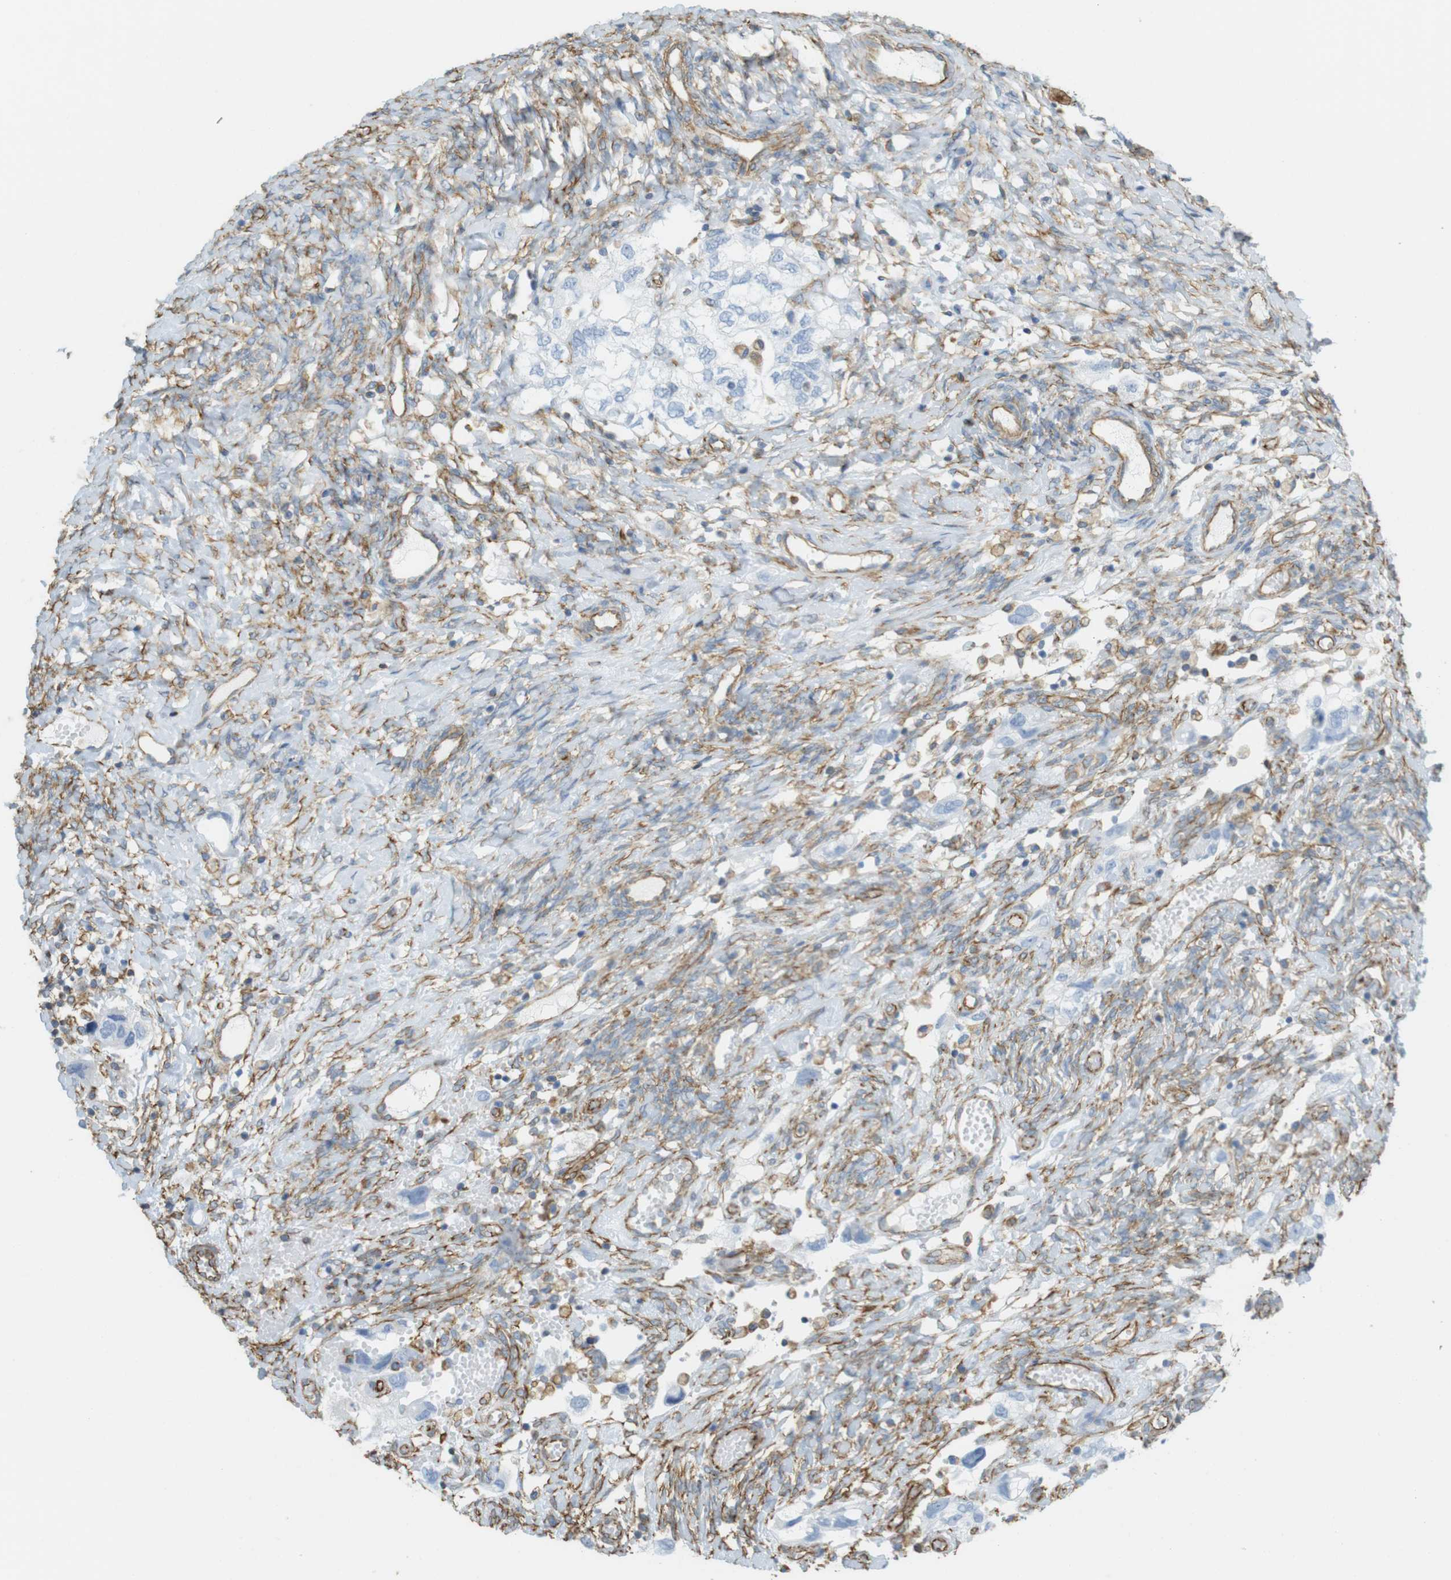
{"staining": {"intensity": "negative", "quantity": "none", "location": "none"}, "tissue": "ovarian cancer", "cell_type": "Tumor cells", "image_type": "cancer", "snomed": [{"axis": "morphology", "description": "Carcinoma, NOS"}, {"axis": "morphology", "description": "Cystadenocarcinoma, serous, NOS"}, {"axis": "topography", "description": "Ovary"}], "caption": "Immunohistochemistry micrograph of serous cystadenocarcinoma (ovarian) stained for a protein (brown), which reveals no staining in tumor cells.", "gene": "MS4A10", "patient": {"sex": "female", "age": 69}}